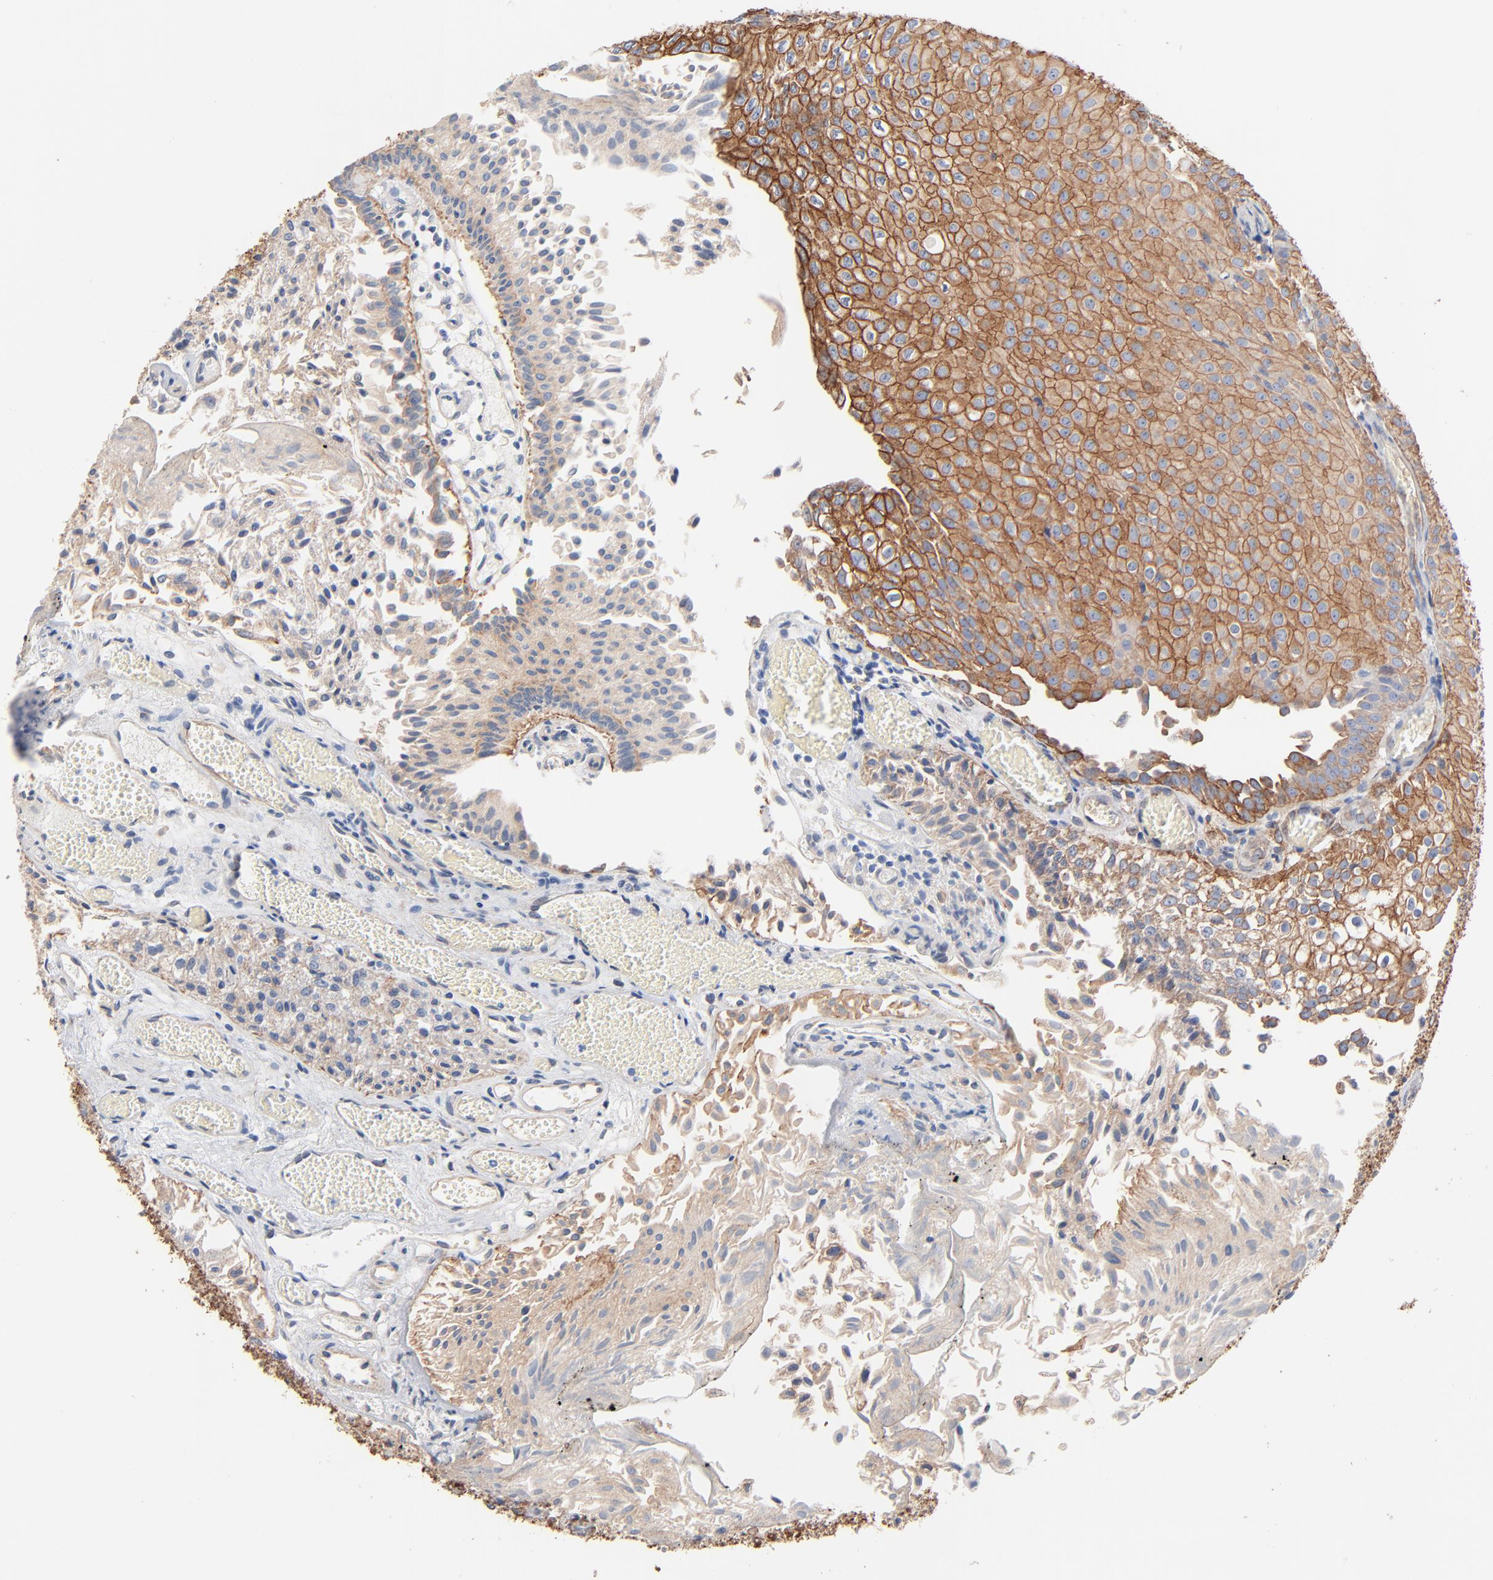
{"staining": {"intensity": "moderate", "quantity": "25%-75%", "location": "cytoplasmic/membranous"}, "tissue": "urothelial cancer", "cell_type": "Tumor cells", "image_type": "cancer", "snomed": [{"axis": "morphology", "description": "Urothelial carcinoma, Low grade"}, {"axis": "topography", "description": "Urinary bladder"}], "caption": "A histopathology image of human urothelial cancer stained for a protein displays moderate cytoplasmic/membranous brown staining in tumor cells. (IHC, brightfield microscopy, high magnification).", "gene": "ABCD4", "patient": {"sex": "male", "age": 86}}